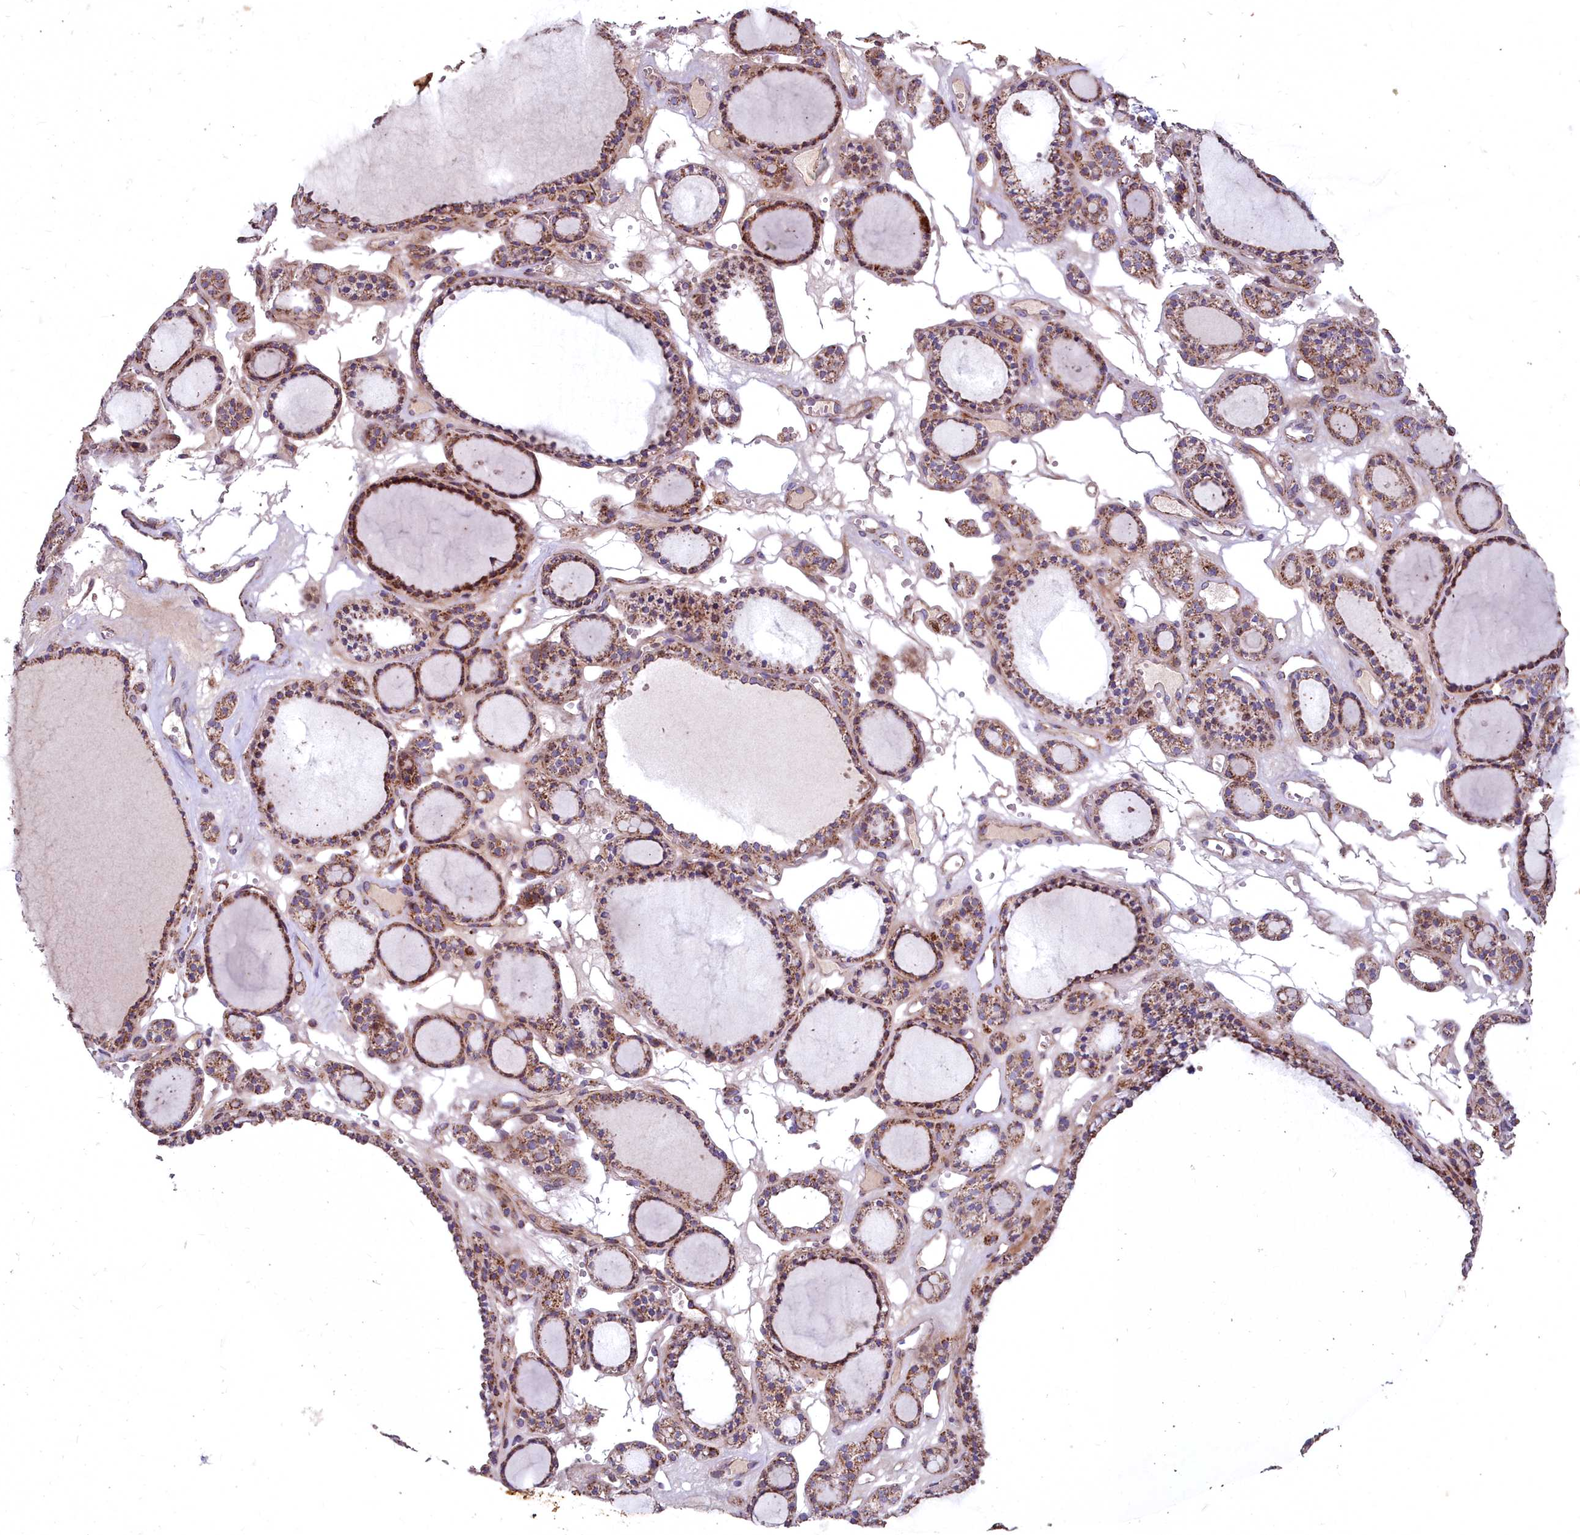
{"staining": {"intensity": "moderate", "quantity": ">75%", "location": "cytoplasmic/membranous"}, "tissue": "thyroid gland", "cell_type": "Glandular cells", "image_type": "normal", "snomed": [{"axis": "morphology", "description": "Normal tissue, NOS"}, {"axis": "topography", "description": "Thyroid gland"}], "caption": "Immunohistochemical staining of benign thyroid gland shows >75% levels of moderate cytoplasmic/membranous protein expression in about >75% of glandular cells.", "gene": "COX11", "patient": {"sex": "female", "age": 28}}